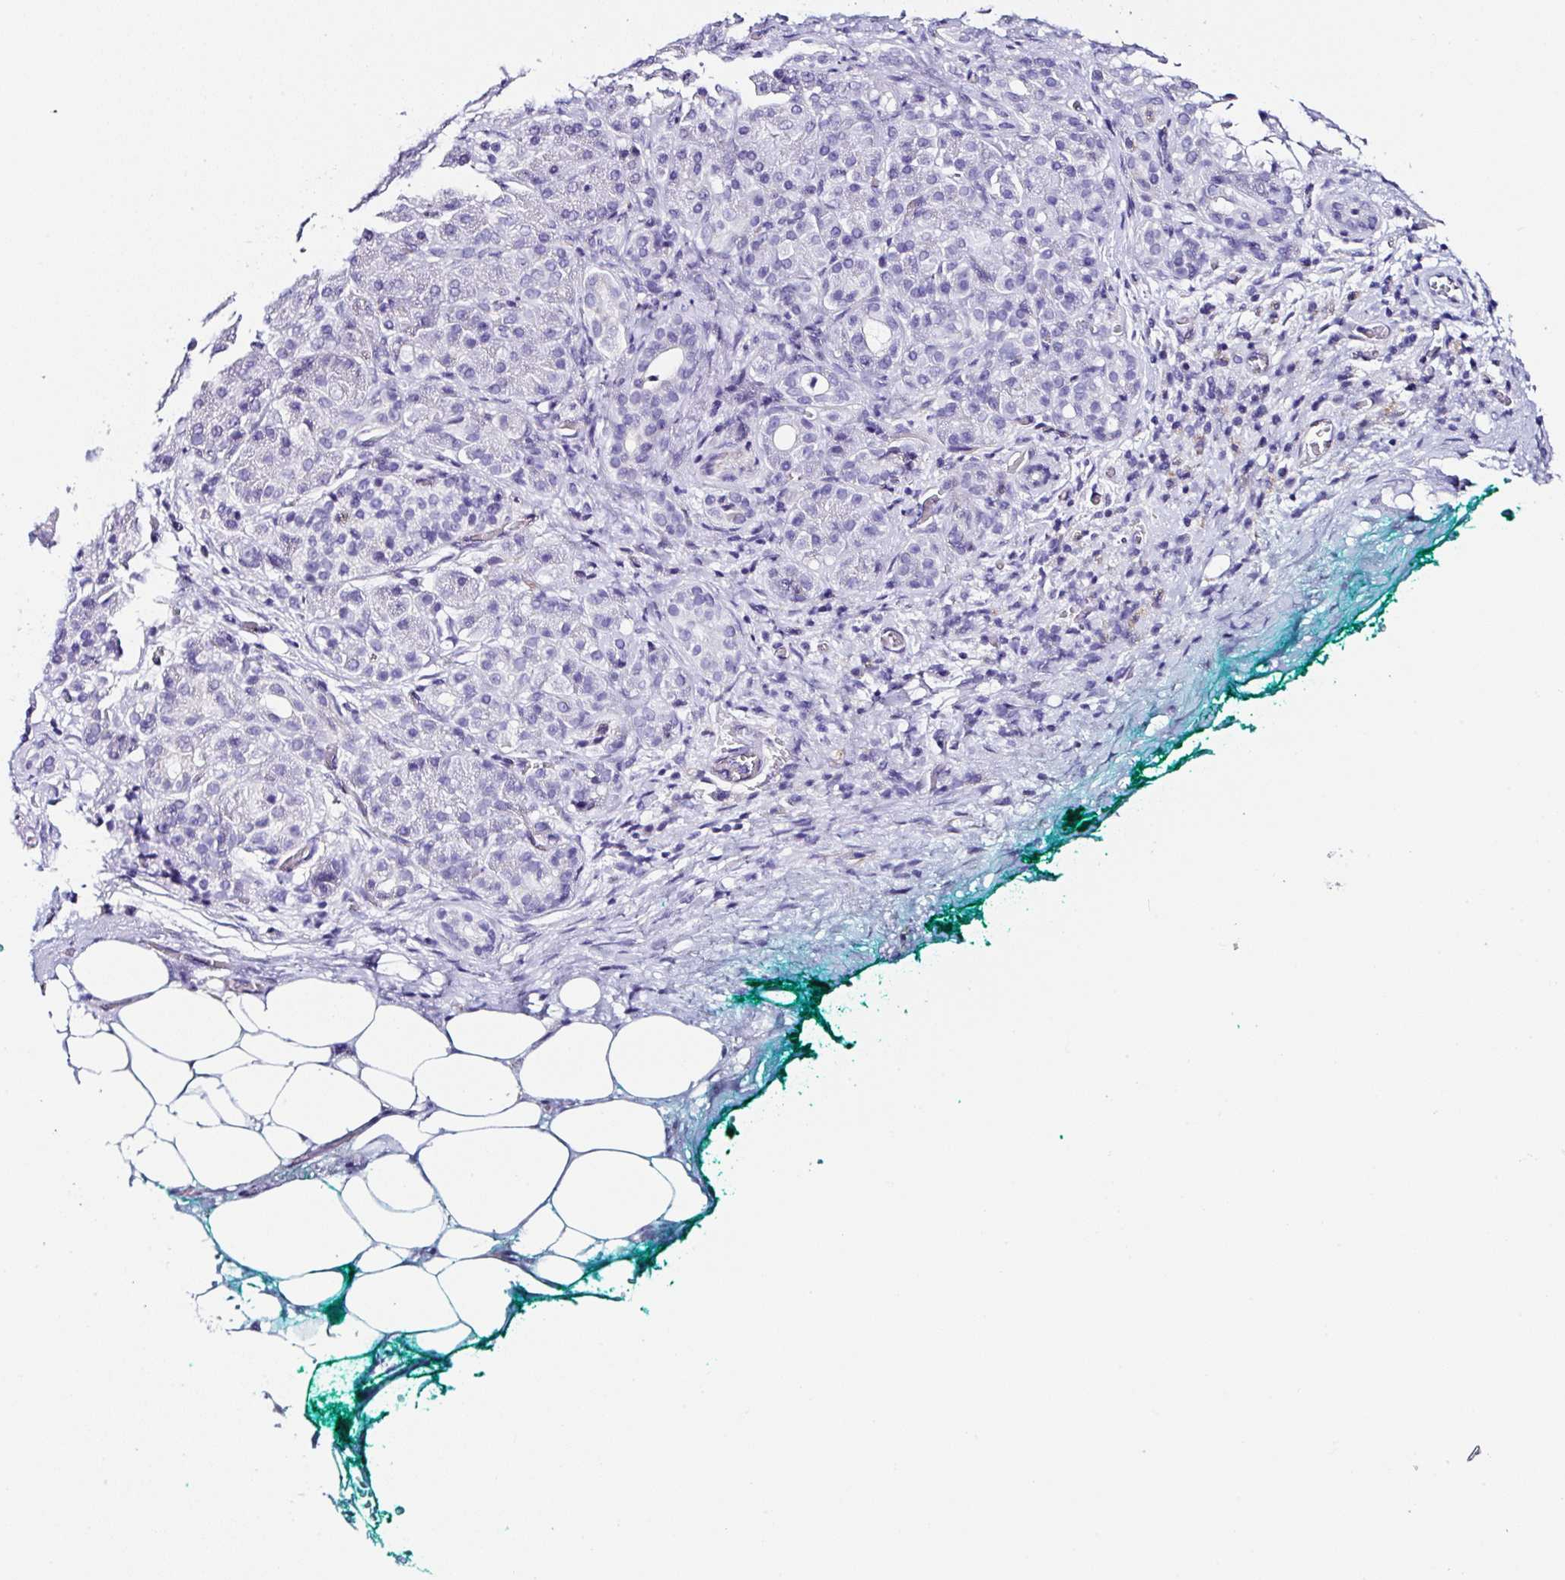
{"staining": {"intensity": "negative", "quantity": "none", "location": "none"}, "tissue": "pancreatic cancer", "cell_type": "Tumor cells", "image_type": "cancer", "snomed": [{"axis": "morphology", "description": "Adenocarcinoma, NOS"}, {"axis": "topography", "description": "Pancreas"}], "caption": "The micrograph demonstrates no significant staining in tumor cells of adenocarcinoma (pancreatic).", "gene": "TMPRSS11E", "patient": {"sex": "male", "age": 78}}